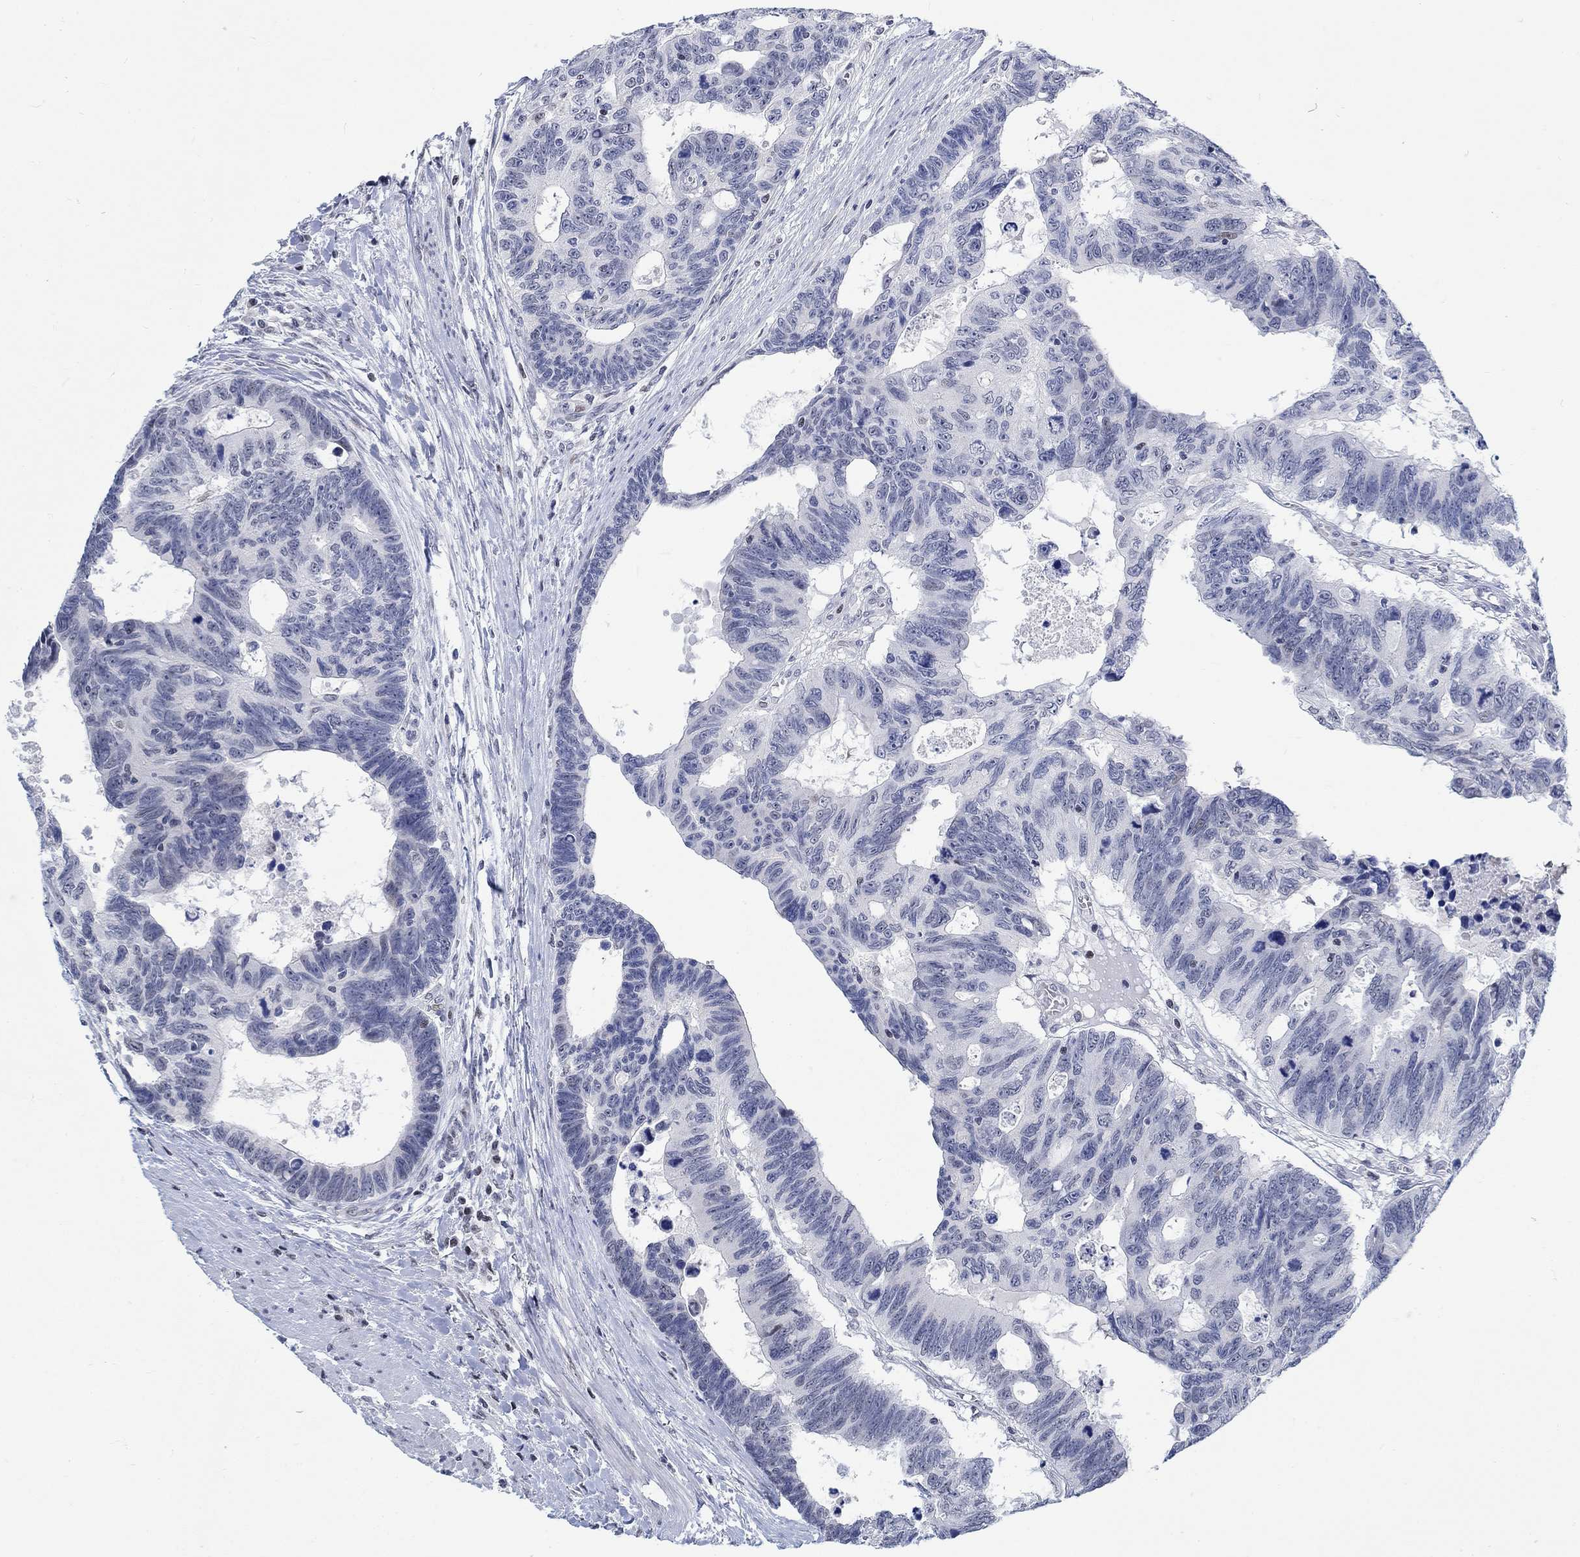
{"staining": {"intensity": "negative", "quantity": "none", "location": "none"}, "tissue": "colorectal cancer", "cell_type": "Tumor cells", "image_type": "cancer", "snomed": [{"axis": "morphology", "description": "Adenocarcinoma, NOS"}, {"axis": "topography", "description": "Colon"}], "caption": "DAB immunohistochemical staining of human colorectal adenocarcinoma demonstrates no significant expression in tumor cells.", "gene": "KCNH8", "patient": {"sex": "female", "age": 77}}